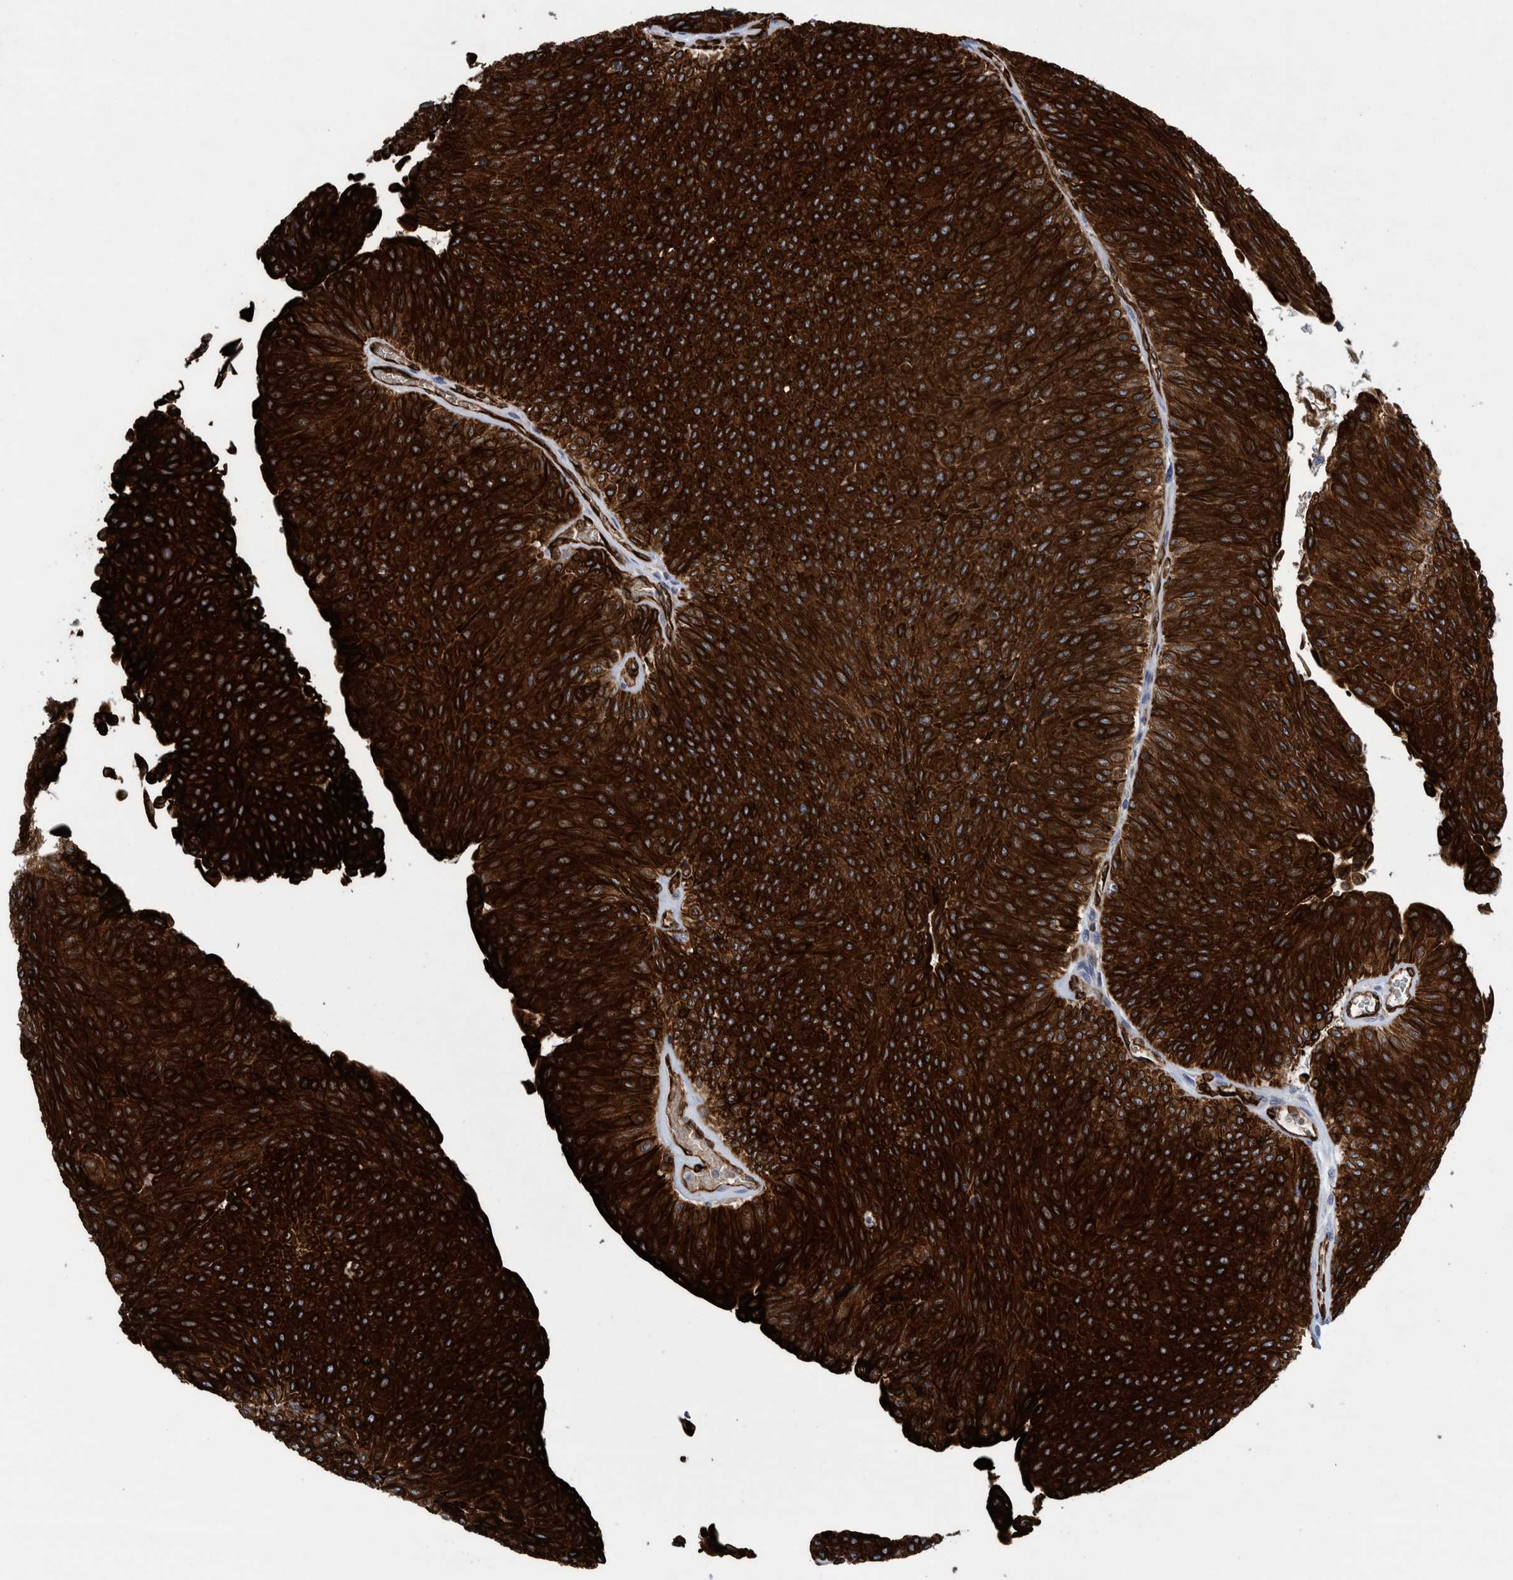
{"staining": {"intensity": "strong", "quantity": ">75%", "location": "cytoplasmic/membranous"}, "tissue": "urothelial cancer", "cell_type": "Tumor cells", "image_type": "cancer", "snomed": [{"axis": "morphology", "description": "Urothelial carcinoma, Low grade"}, {"axis": "topography", "description": "Urinary bladder"}], "caption": "Brown immunohistochemical staining in urothelial cancer reveals strong cytoplasmic/membranous positivity in approximately >75% of tumor cells.", "gene": "THEM6", "patient": {"sex": "male", "age": 78}}